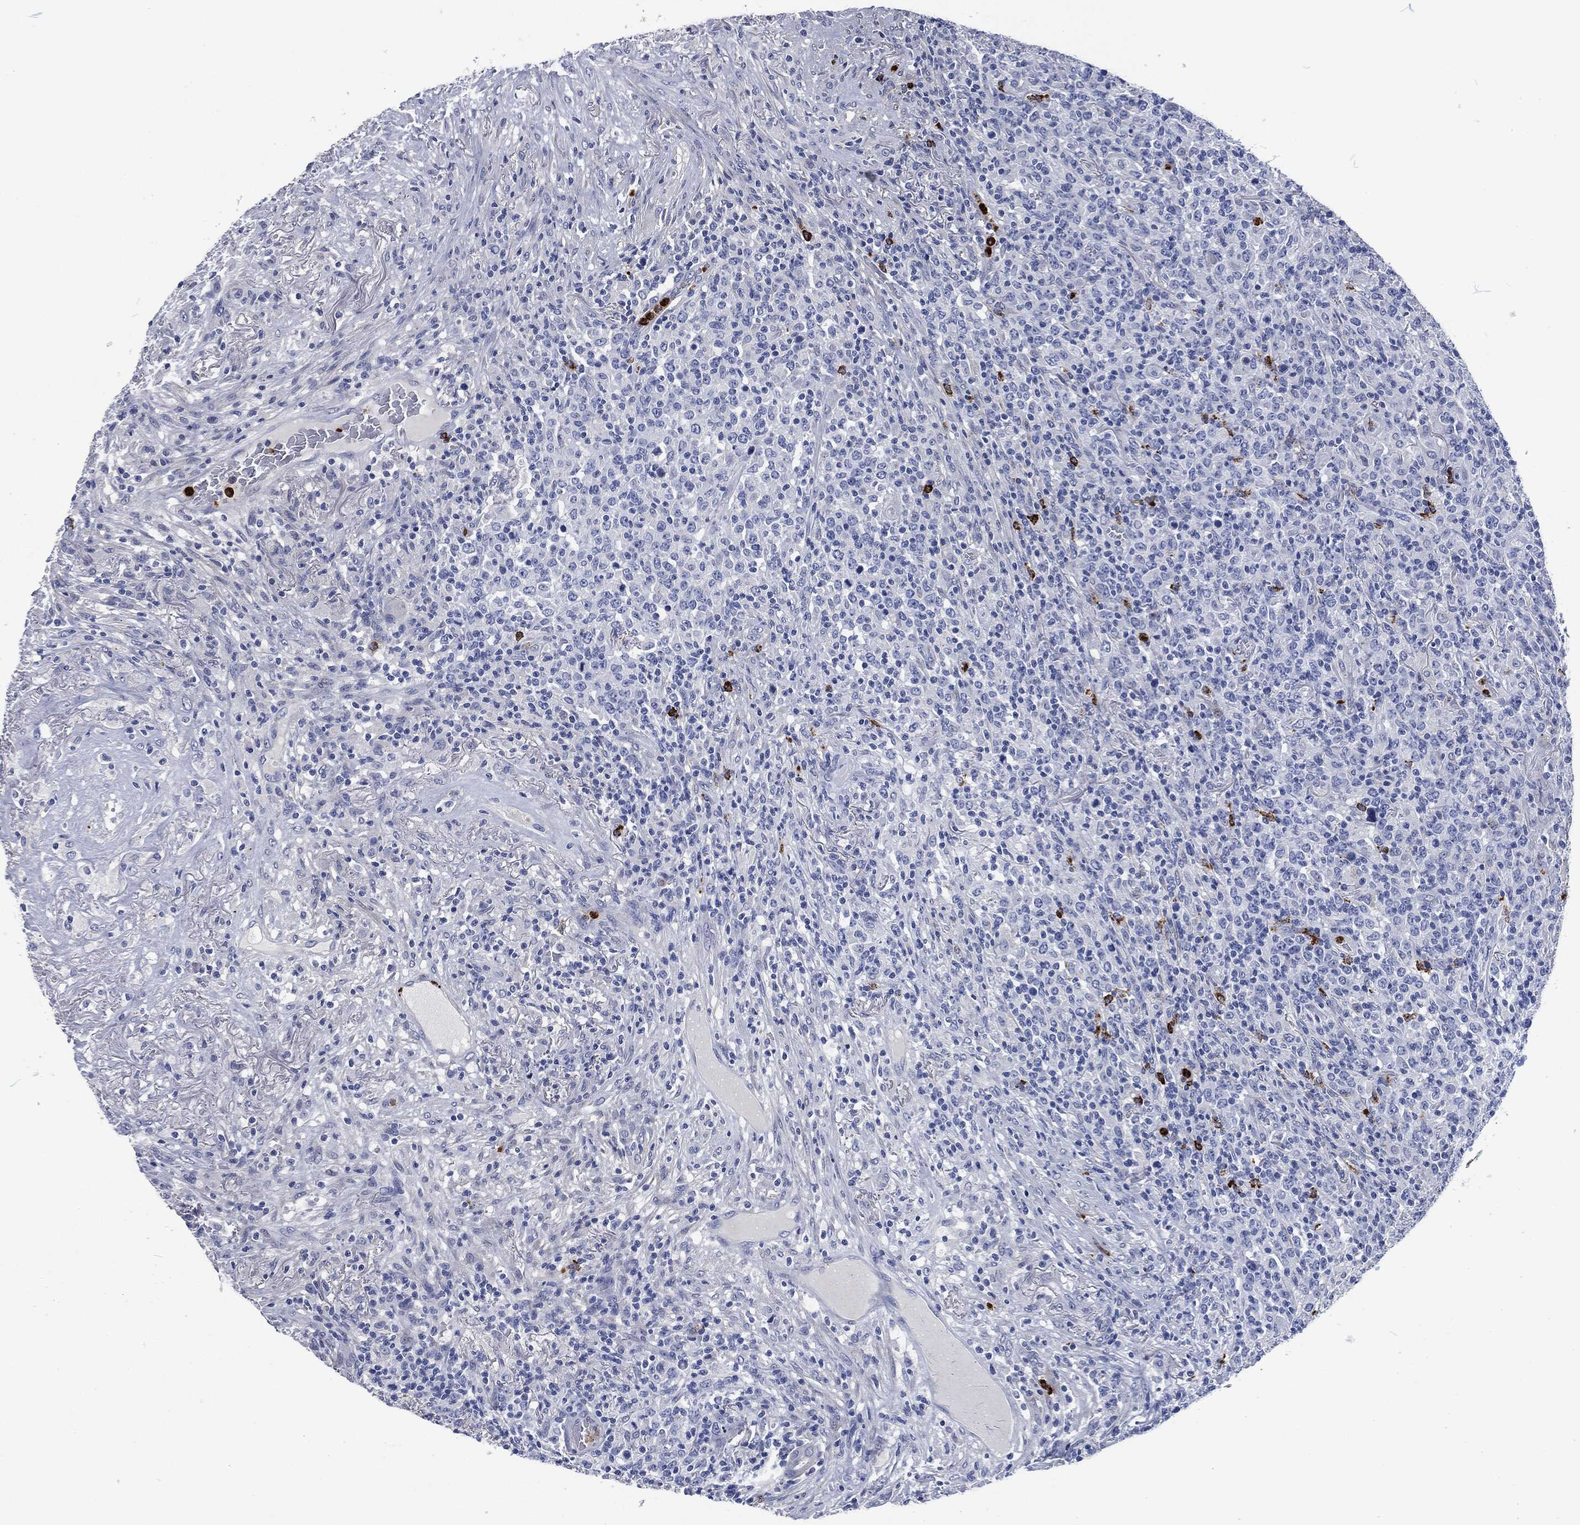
{"staining": {"intensity": "negative", "quantity": "none", "location": "none"}, "tissue": "lymphoma", "cell_type": "Tumor cells", "image_type": "cancer", "snomed": [{"axis": "morphology", "description": "Malignant lymphoma, non-Hodgkin's type, High grade"}, {"axis": "topography", "description": "Lung"}], "caption": "DAB (3,3'-diaminobenzidine) immunohistochemical staining of lymphoma reveals no significant positivity in tumor cells. (DAB IHC, high magnification).", "gene": "MPO", "patient": {"sex": "male", "age": 79}}